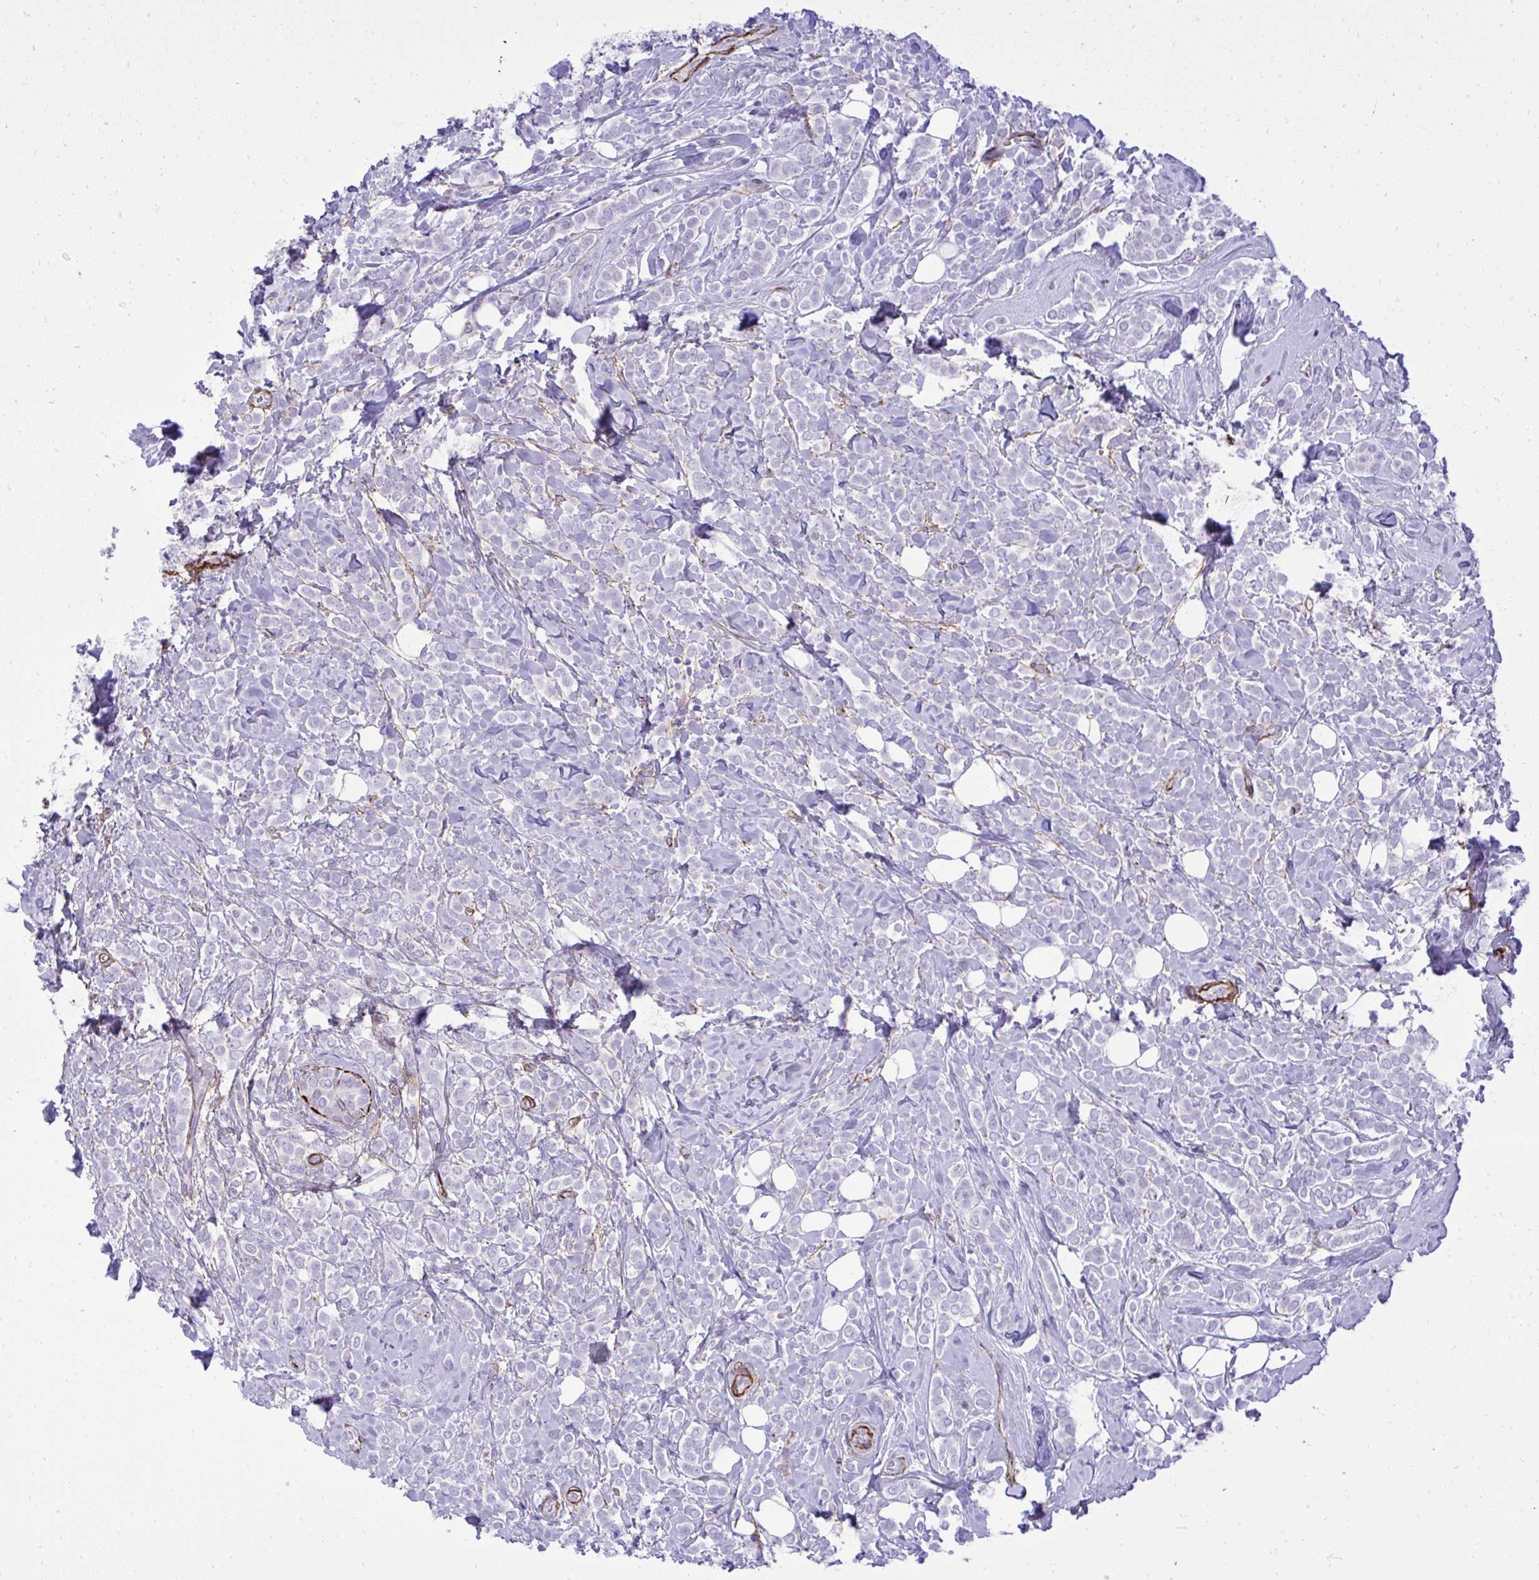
{"staining": {"intensity": "negative", "quantity": "none", "location": "none"}, "tissue": "breast cancer", "cell_type": "Tumor cells", "image_type": "cancer", "snomed": [{"axis": "morphology", "description": "Lobular carcinoma"}, {"axis": "topography", "description": "Breast"}], "caption": "Immunohistochemistry (IHC) of lobular carcinoma (breast) demonstrates no staining in tumor cells.", "gene": "PITPNM3", "patient": {"sex": "female", "age": 49}}